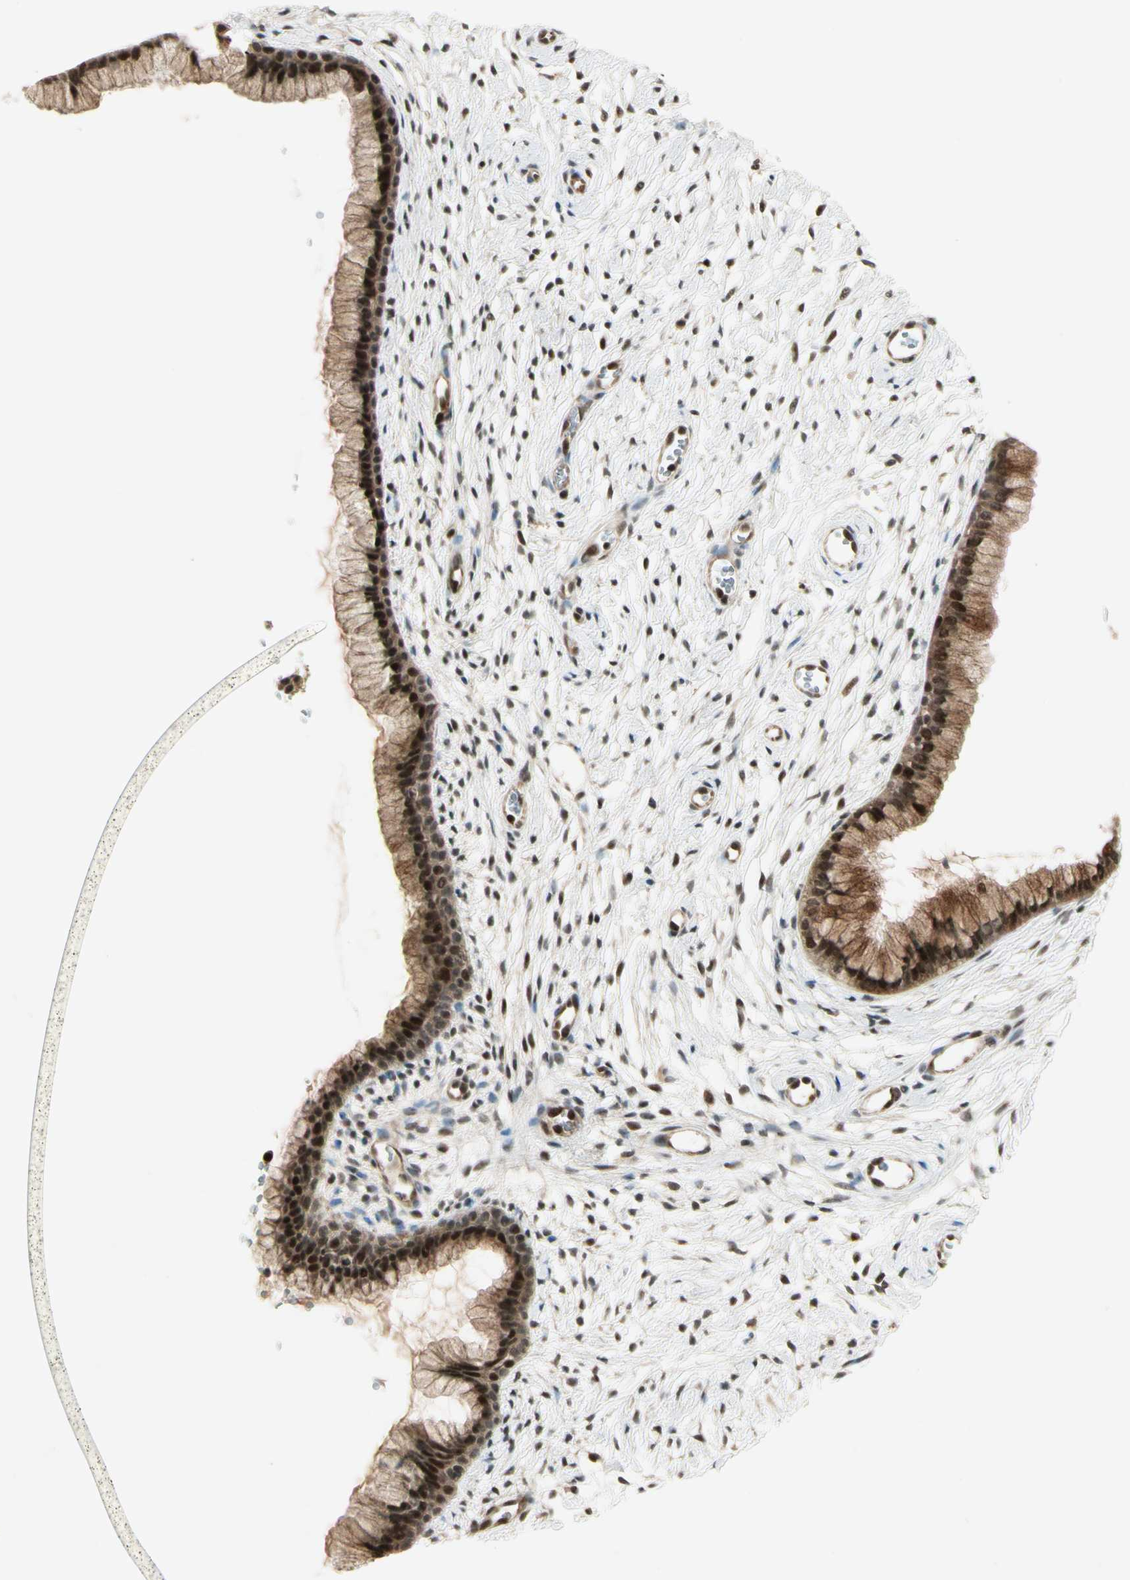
{"staining": {"intensity": "strong", "quantity": ">75%", "location": "nuclear"}, "tissue": "cervix", "cell_type": "Glandular cells", "image_type": "normal", "snomed": [{"axis": "morphology", "description": "Normal tissue, NOS"}, {"axis": "topography", "description": "Cervix"}], "caption": "The immunohistochemical stain highlights strong nuclear positivity in glandular cells of normal cervix. (Stains: DAB (3,3'-diaminobenzidine) in brown, nuclei in blue, Microscopy: brightfield microscopy at high magnification).", "gene": "CDK11A", "patient": {"sex": "female", "age": 39}}